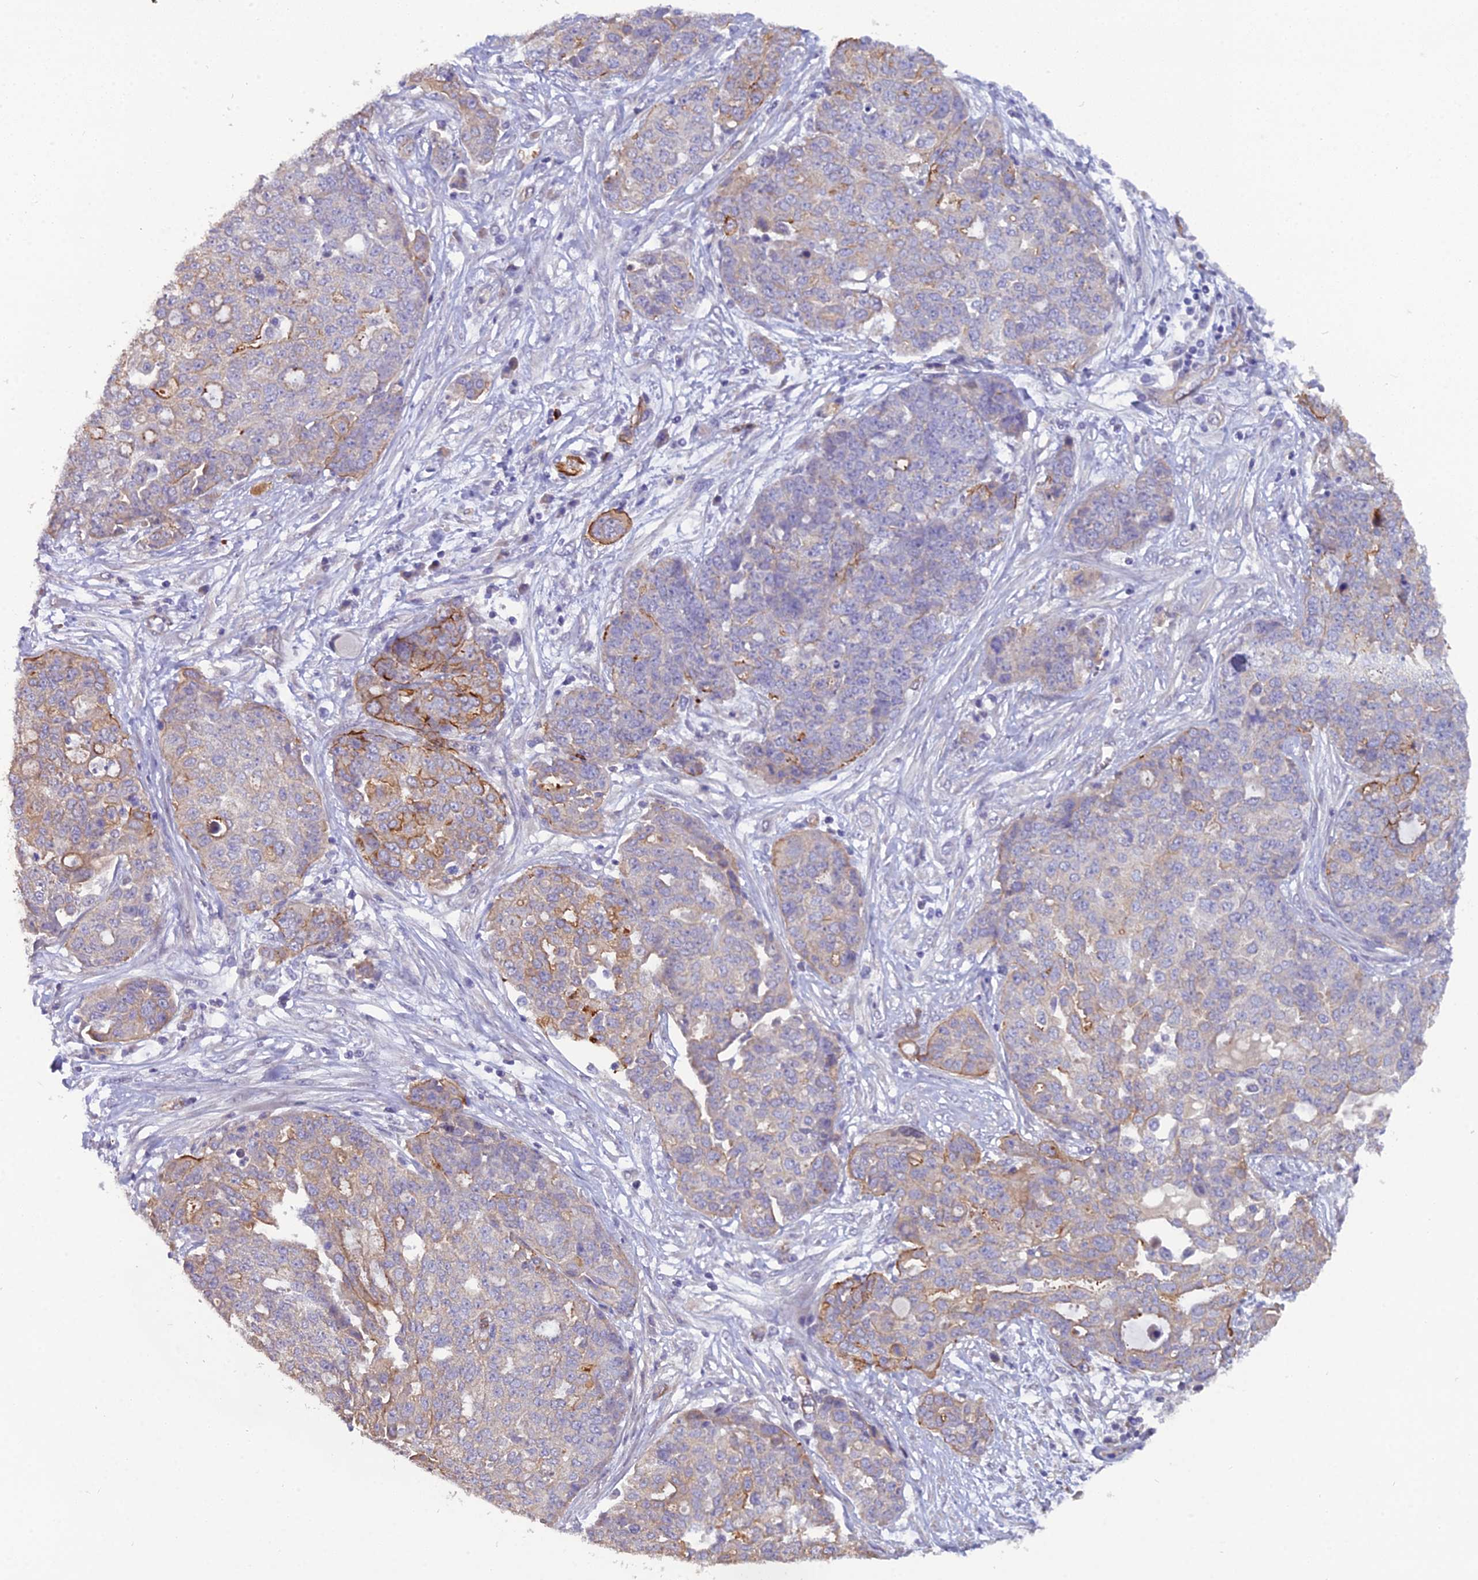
{"staining": {"intensity": "moderate", "quantity": "<25%", "location": "cytoplasmic/membranous"}, "tissue": "ovarian cancer", "cell_type": "Tumor cells", "image_type": "cancer", "snomed": [{"axis": "morphology", "description": "Cystadenocarcinoma, serous, NOS"}, {"axis": "topography", "description": "Soft tissue"}, {"axis": "topography", "description": "Ovary"}], "caption": "Ovarian serous cystadenocarcinoma stained for a protein reveals moderate cytoplasmic/membranous positivity in tumor cells. (brown staining indicates protein expression, while blue staining denotes nuclei).", "gene": "CFAP47", "patient": {"sex": "female", "age": 57}}